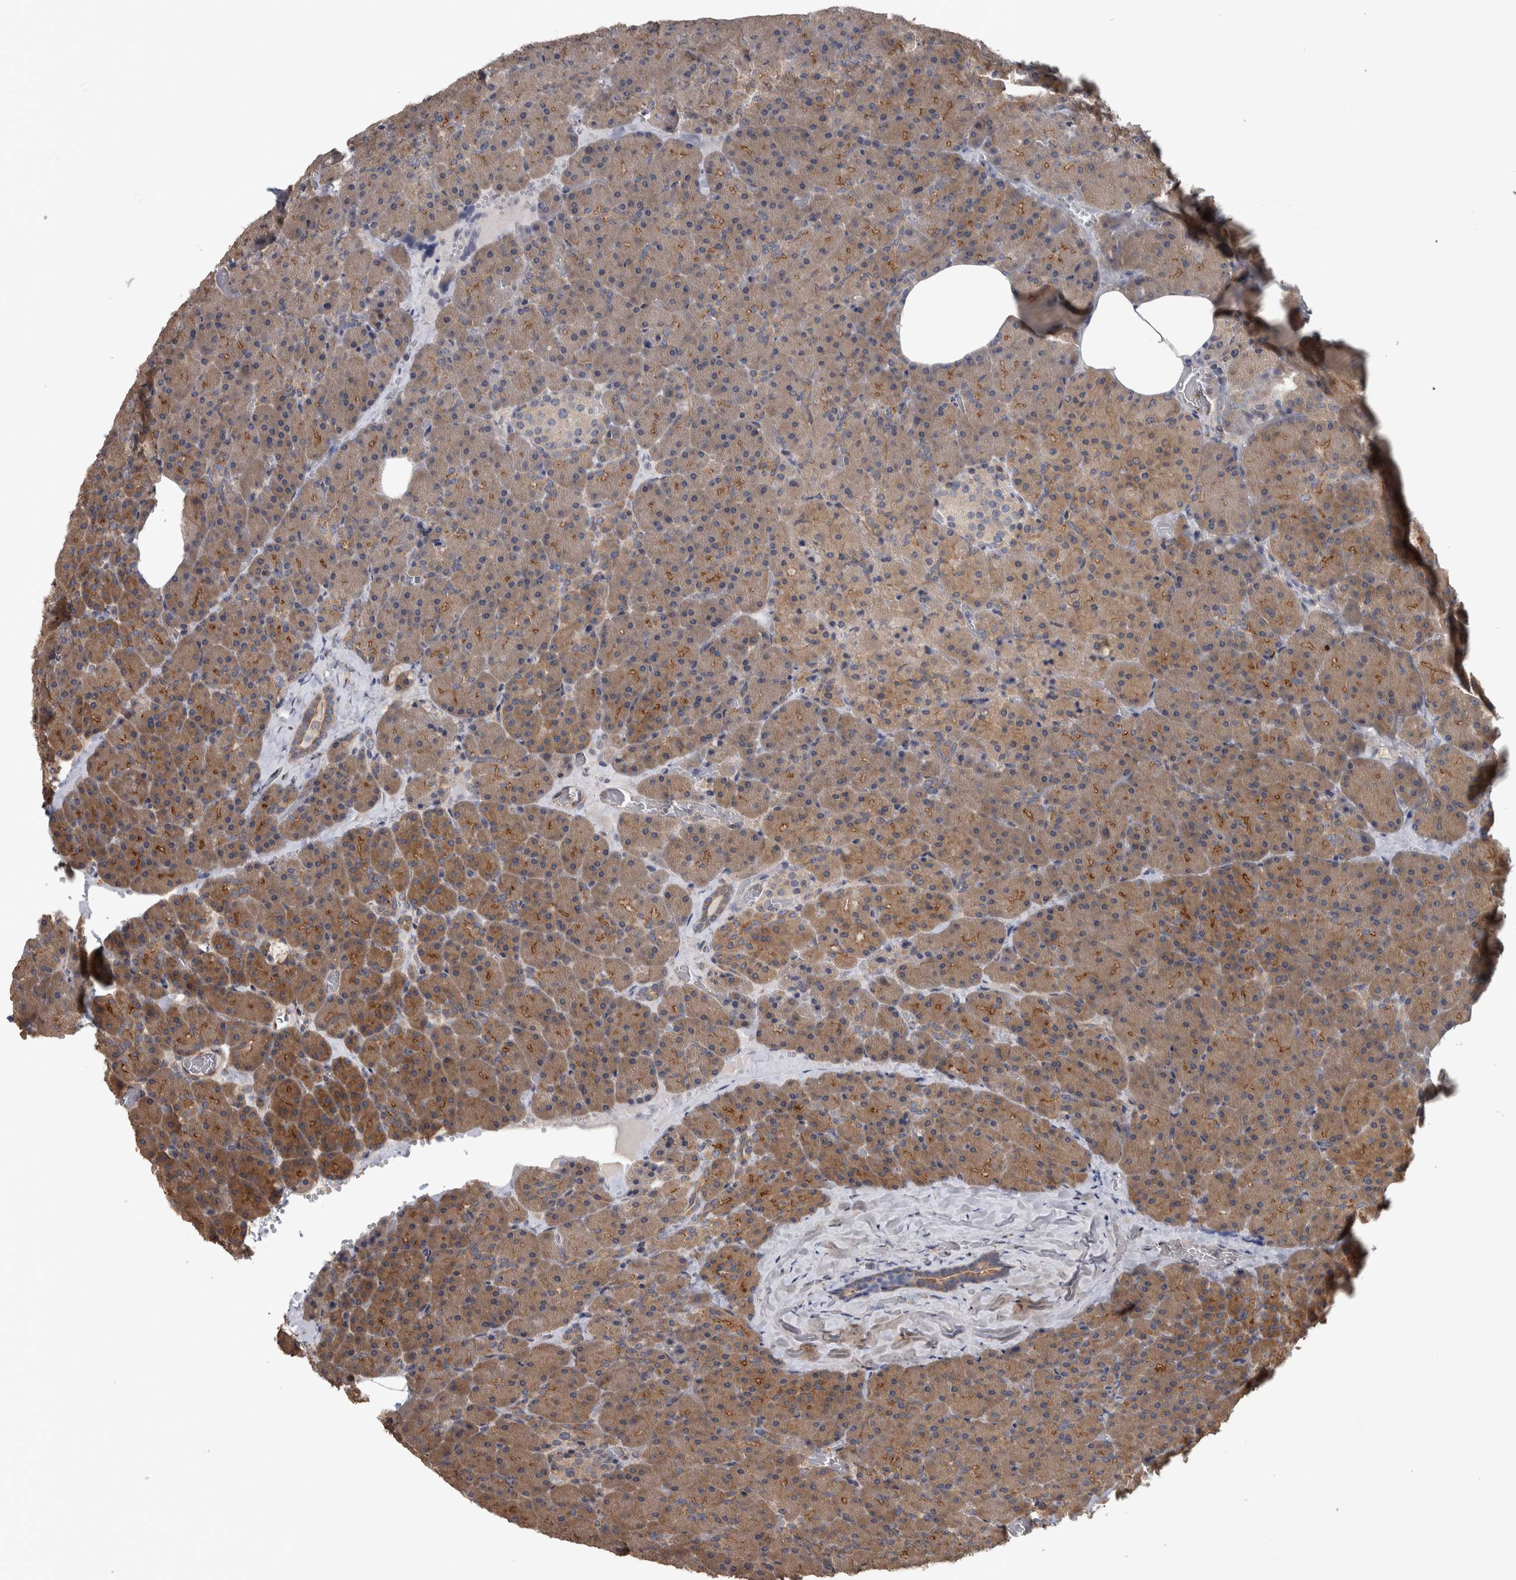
{"staining": {"intensity": "moderate", "quantity": ">75%", "location": "cytoplasmic/membranous"}, "tissue": "pancreas", "cell_type": "Exocrine glandular cells", "image_type": "normal", "snomed": [{"axis": "morphology", "description": "Normal tissue, NOS"}, {"axis": "morphology", "description": "Carcinoid, malignant, NOS"}, {"axis": "topography", "description": "Pancreas"}], "caption": "High-magnification brightfield microscopy of unremarkable pancreas stained with DAB (brown) and counterstained with hematoxylin (blue). exocrine glandular cells exhibit moderate cytoplasmic/membranous expression is seen in approximately>75% of cells. (Brightfield microscopy of DAB IHC at high magnification).", "gene": "IFRD1", "patient": {"sex": "female", "age": 35}}